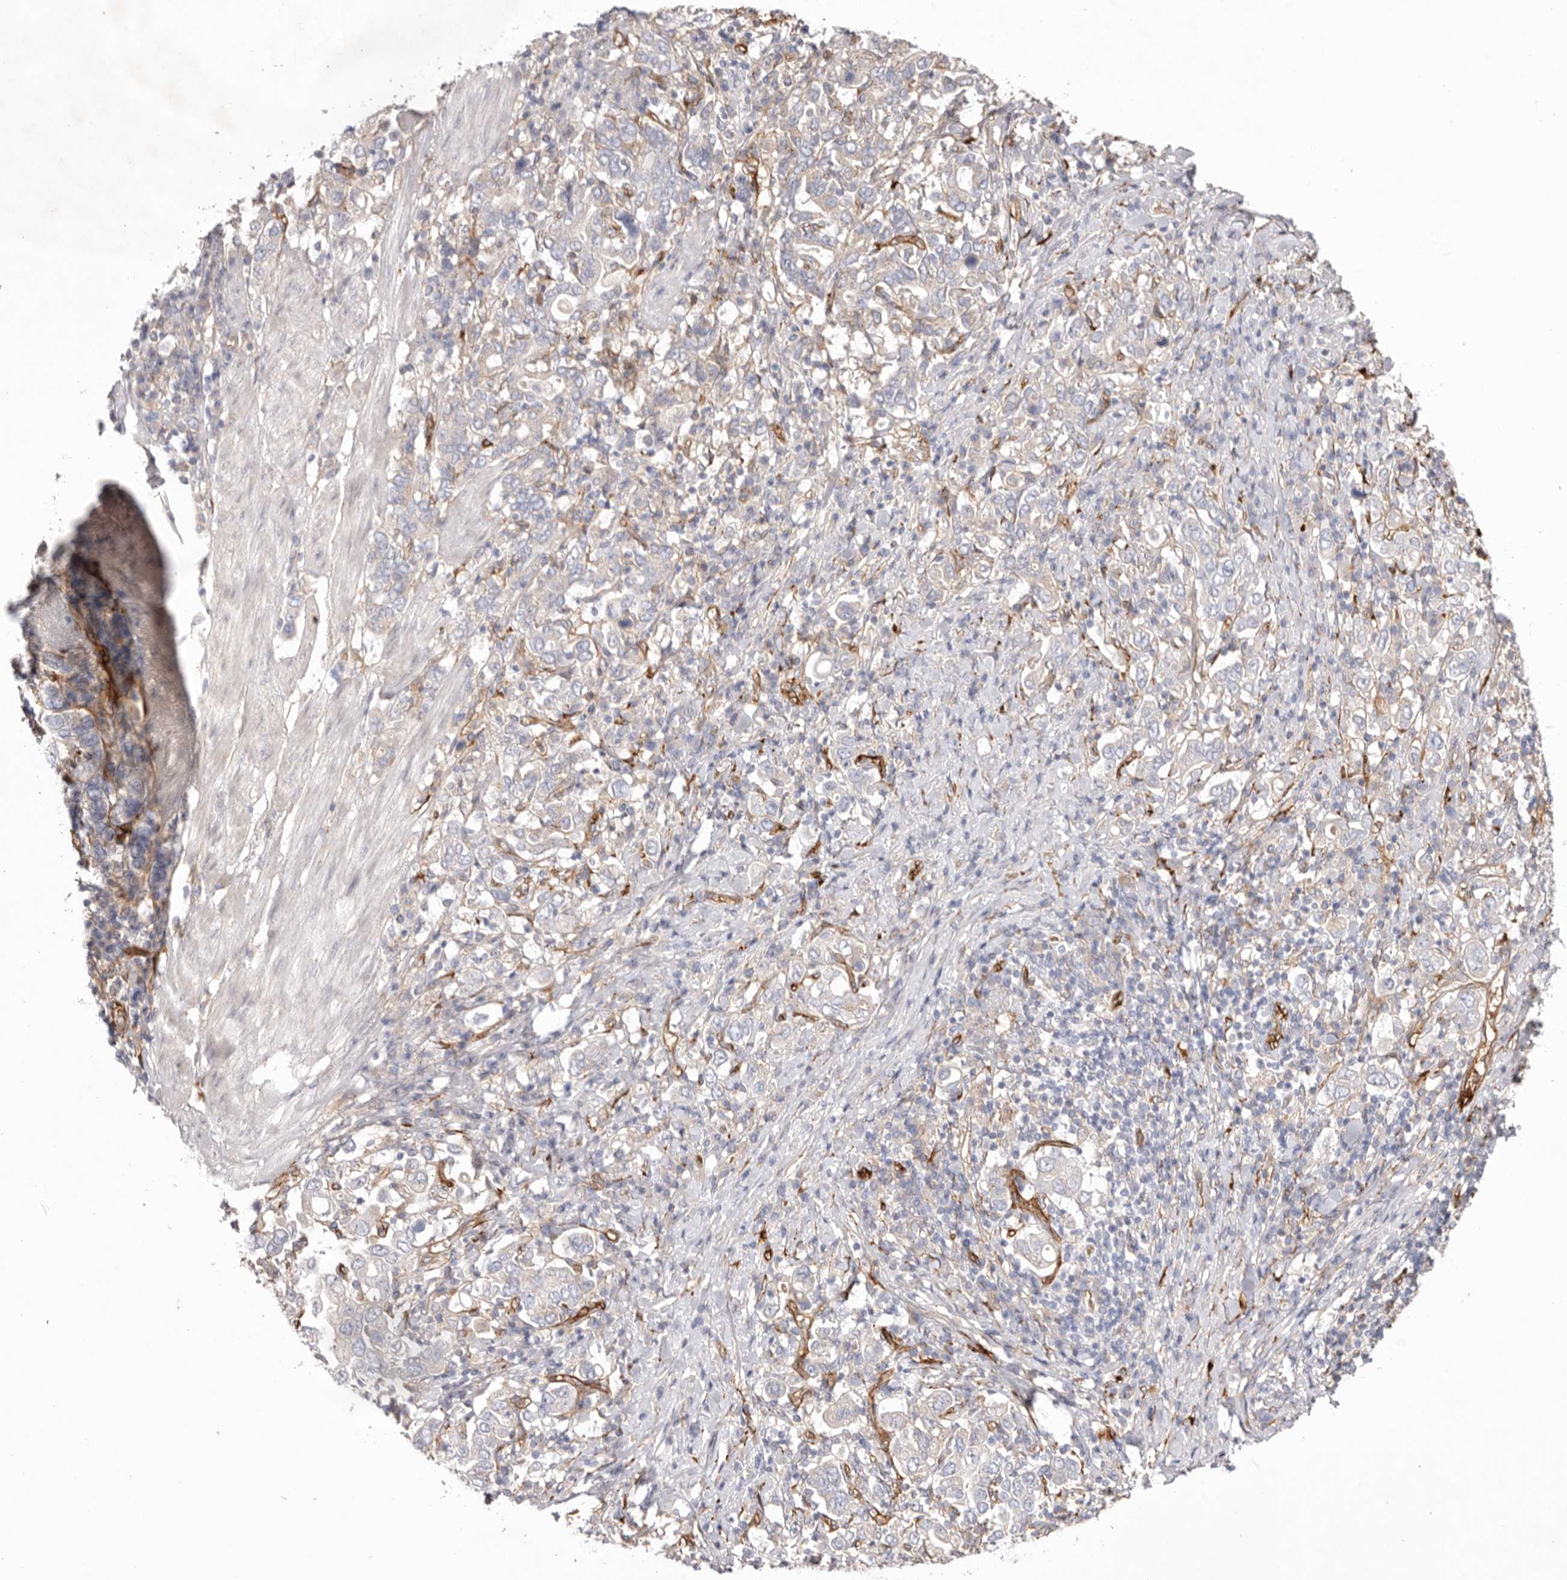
{"staining": {"intensity": "negative", "quantity": "none", "location": "none"}, "tissue": "stomach cancer", "cell_type": "Tumor cells", "image_type": "cancer", "snomed": [{"axis": "morphology", "description": "Adenocarcinoma, NOS"}, {"axis": "topography", "description": "Stomach, upper"}], "caption": "The photomicrograph demonstrates no significant expression in tumor cells of stomach cancer (adenocarcinoma).", "gene": "LRRC66", "patient": {"sex": "male", "age": 62}}